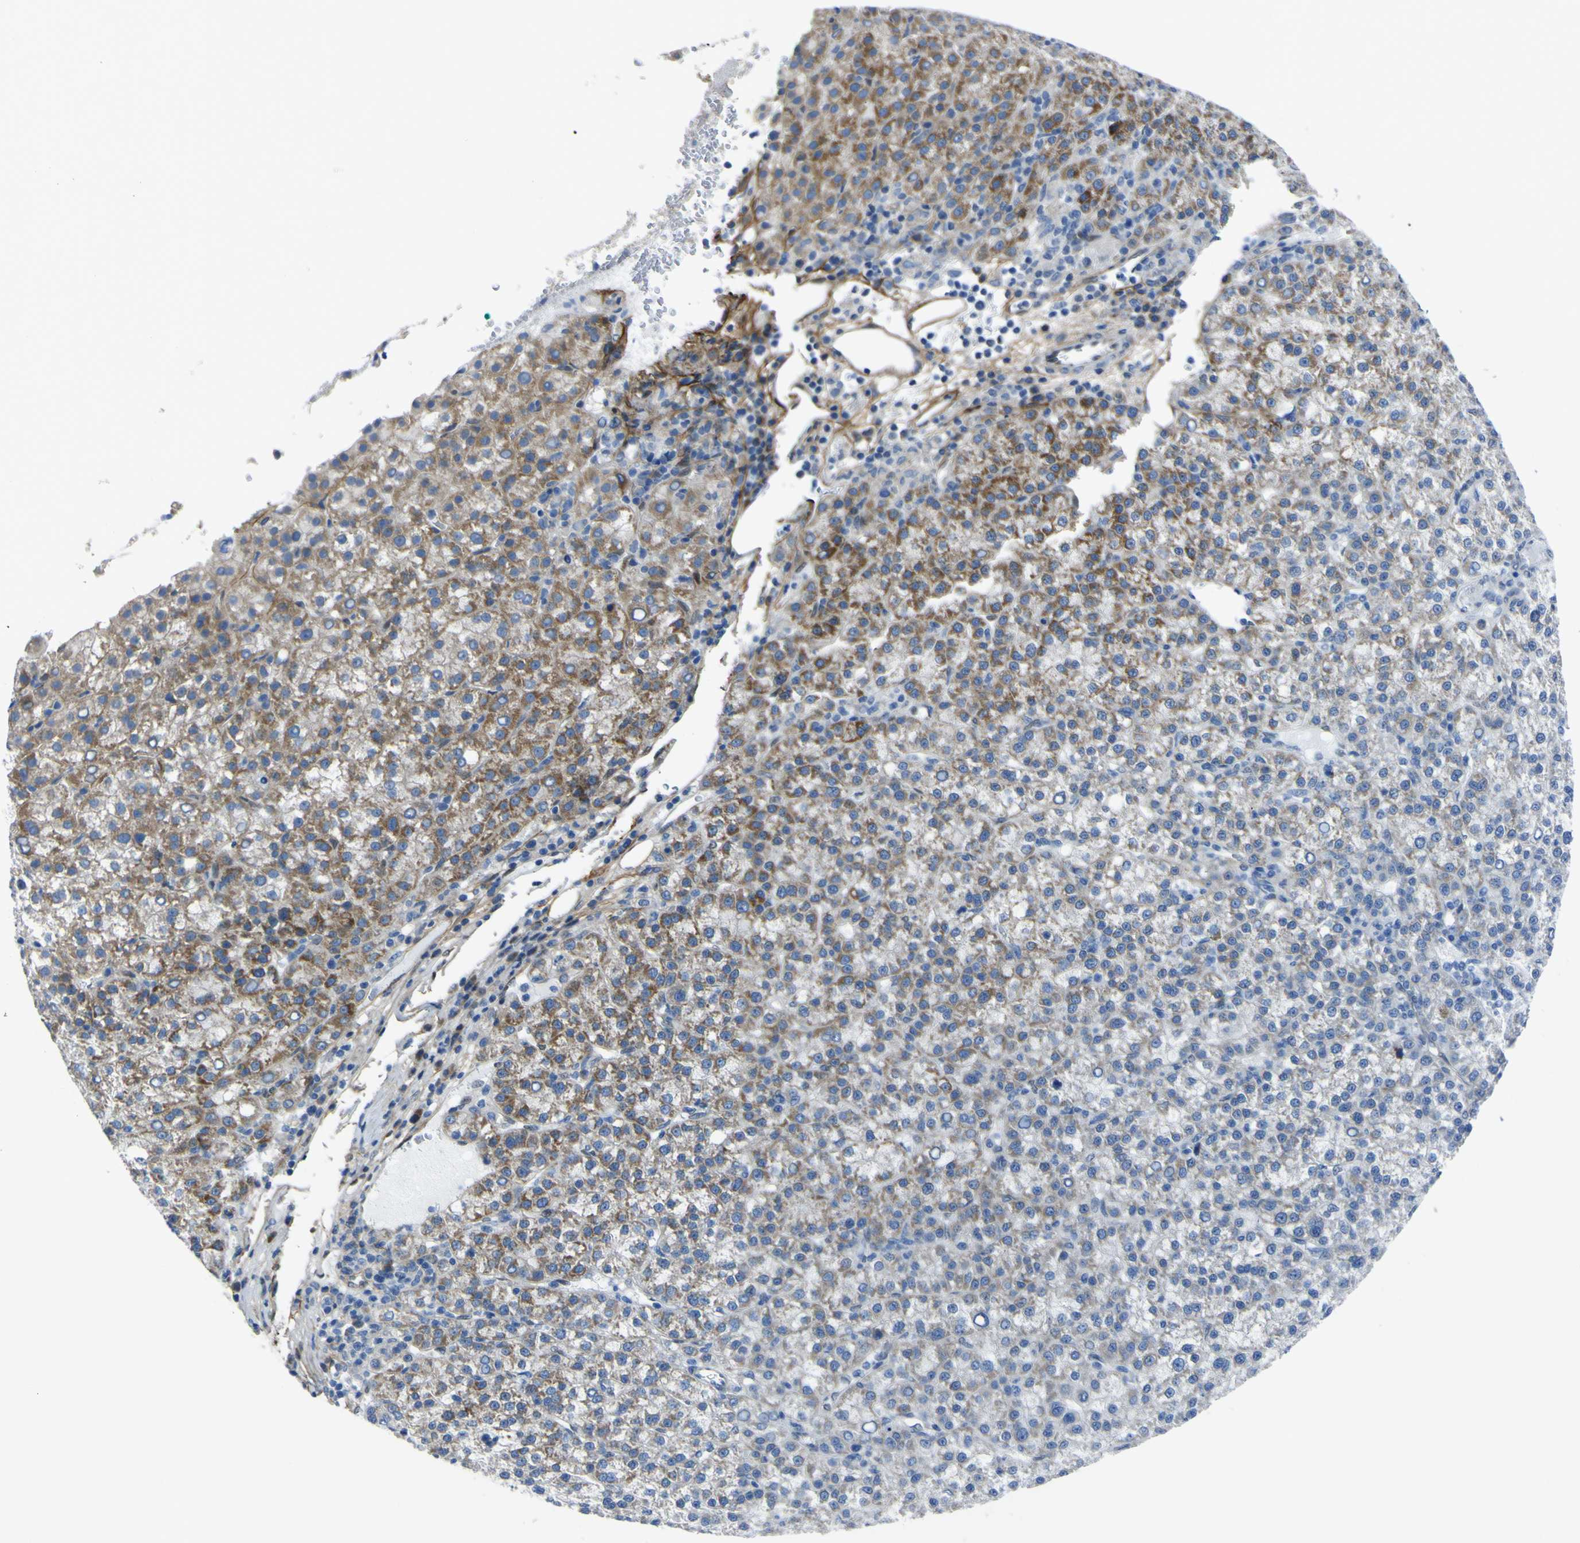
{"staining": {"intensity": "strong", "quantity": "25%-75%", "location": "cytoplasmic/membranous"}, "tissue": "liver cancer", "cell_type": "Tumor cells", "image_type": "cancer", "snomed": [{"axis": "morphology", "description": "Carcinoma, Hepatocellular, NOS"}, {"axis": "topography", "description": "Liver"}], "caption": "A brown stain shows strong cytoplasmic/membranous positivity of a protein in human liver hepatocellular carcinoma tumor cells.", "gene": "LRRN1", "patient": {"sex": "female", "age": 58}}